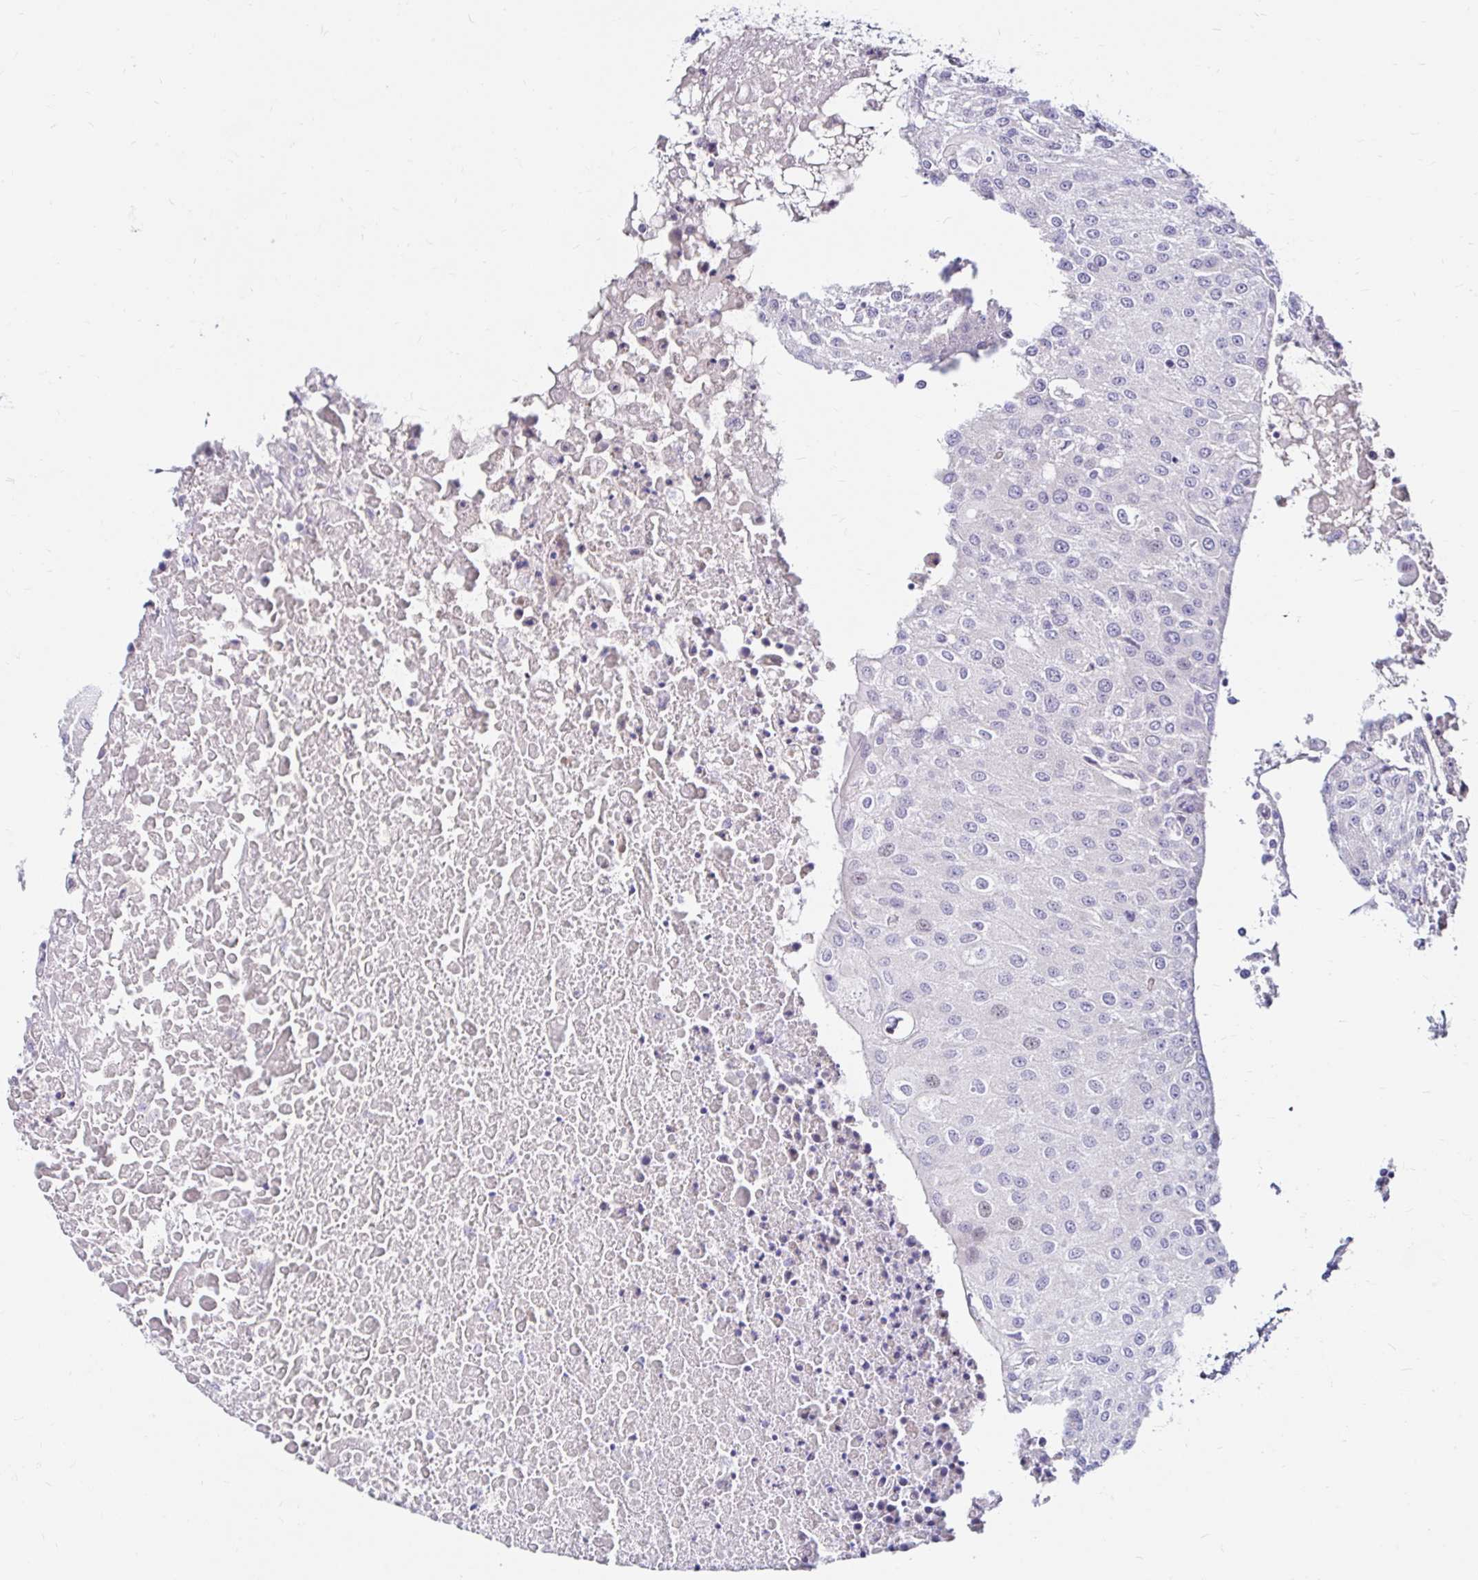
{"staining": {"intensity": "negative", "quantity": "none", "location": "none"}, "tissue": "urothelial cancer", "cell_type": "Tumor cells", "image_type": "cancer", "snomed": [{"axis": "morphology", "description": "Urothelial carcinoma, High grade"}, {"axis": "topography", "description": "Urinary bladder"}], "caption": "Urothelial cancer stained for a protein using IHC displays no positivity tumor cells.", "gene": "GUCY1A1", "patient": {"sex": "female", "age": 85}}